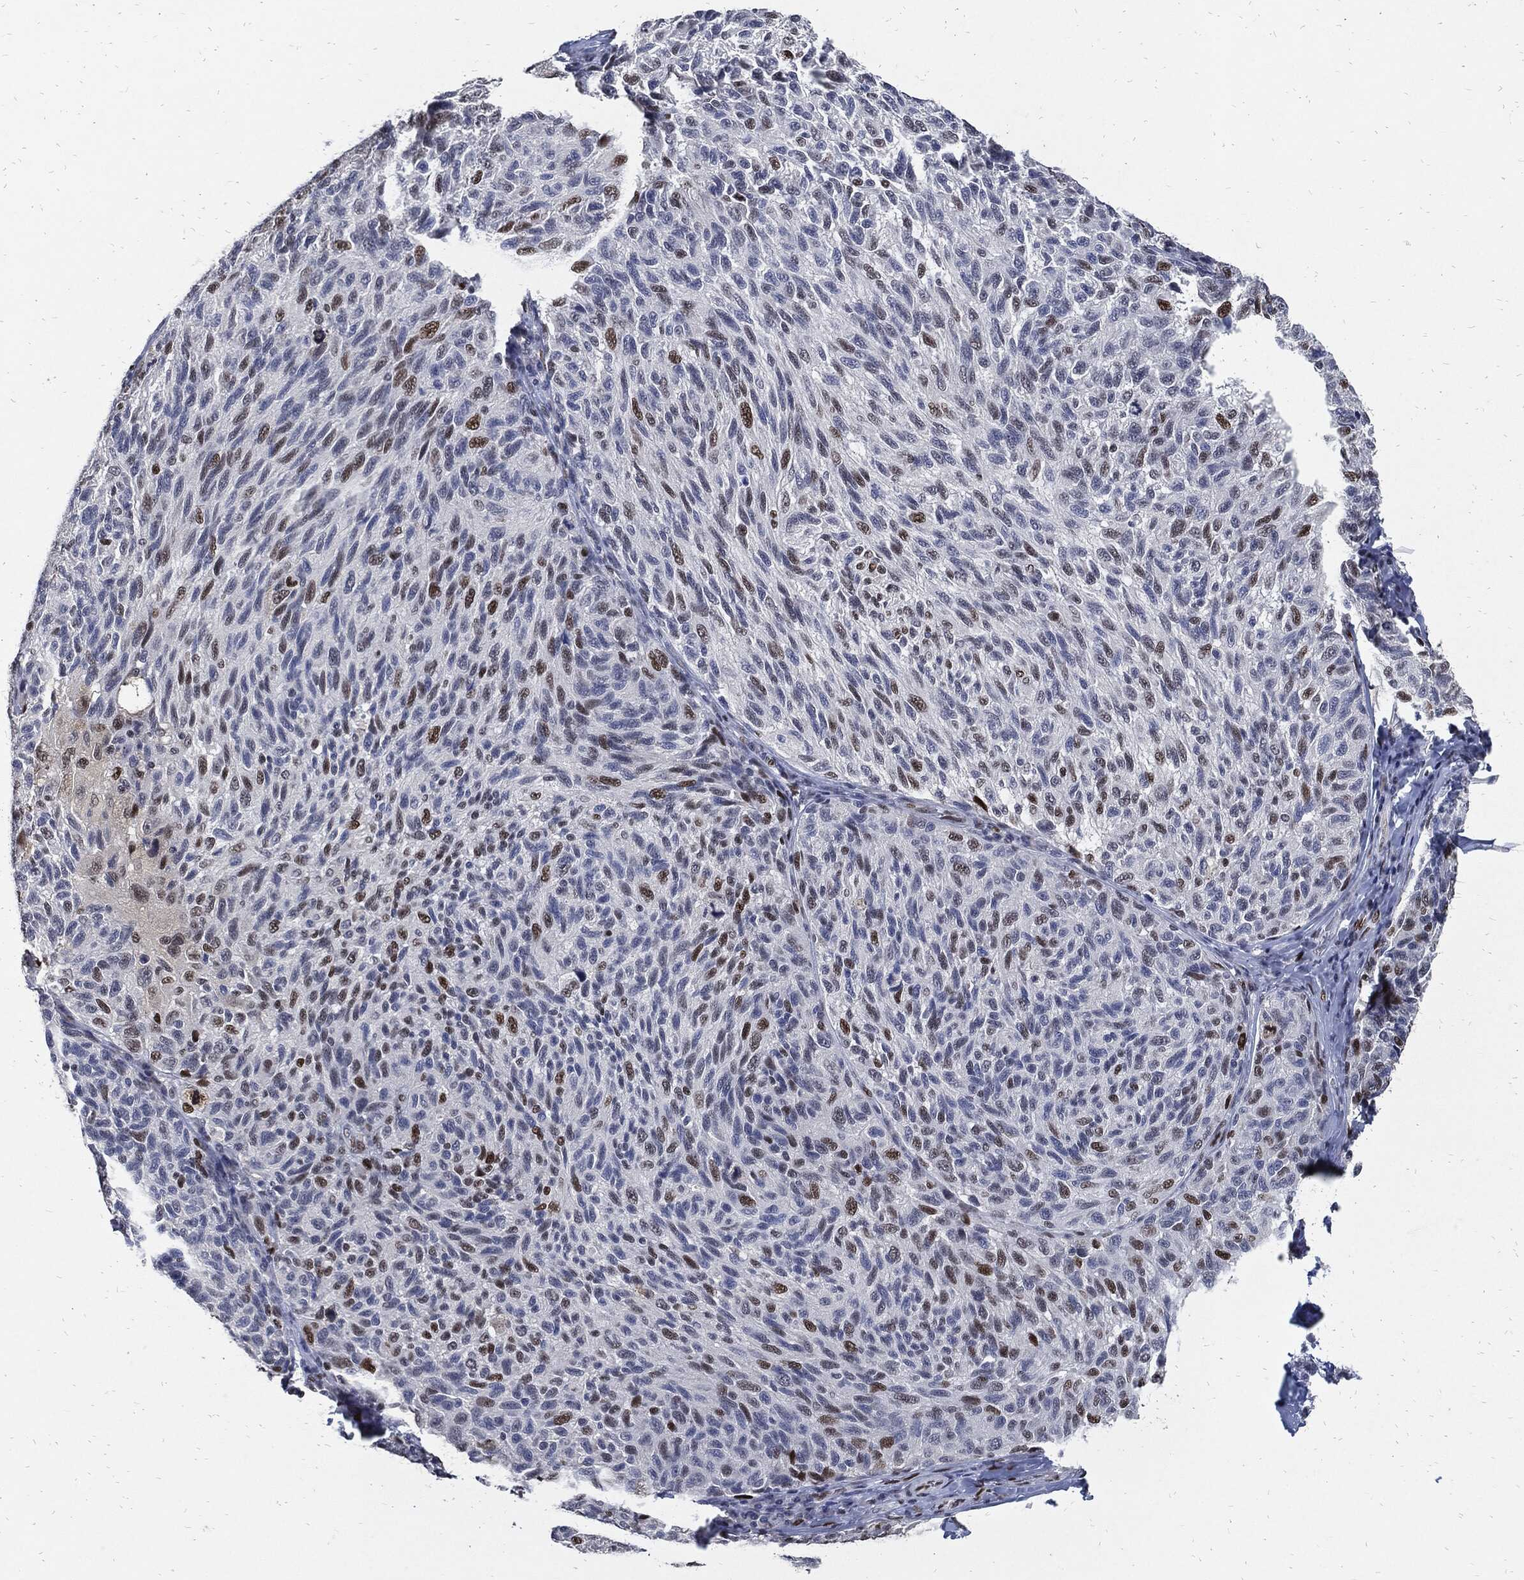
{"staining": {"intensity": "moderate", "quantity": "<25%", "location": "nuclear"}, "tissue": "melanoma", "cell_type": "Tumor cells", "image_type": "cancer", "snomed": [{"axis": "morphology", "description": "Malignant melanoma, NOS"}, {"axis": "topography", "description": "Skin"}], "caption": "Human malignant melanoma stained with a protein marker reveals moderate staining in tumor cells.", "gene": "JUN", "patient": {"sex": "female", "age": 73}}